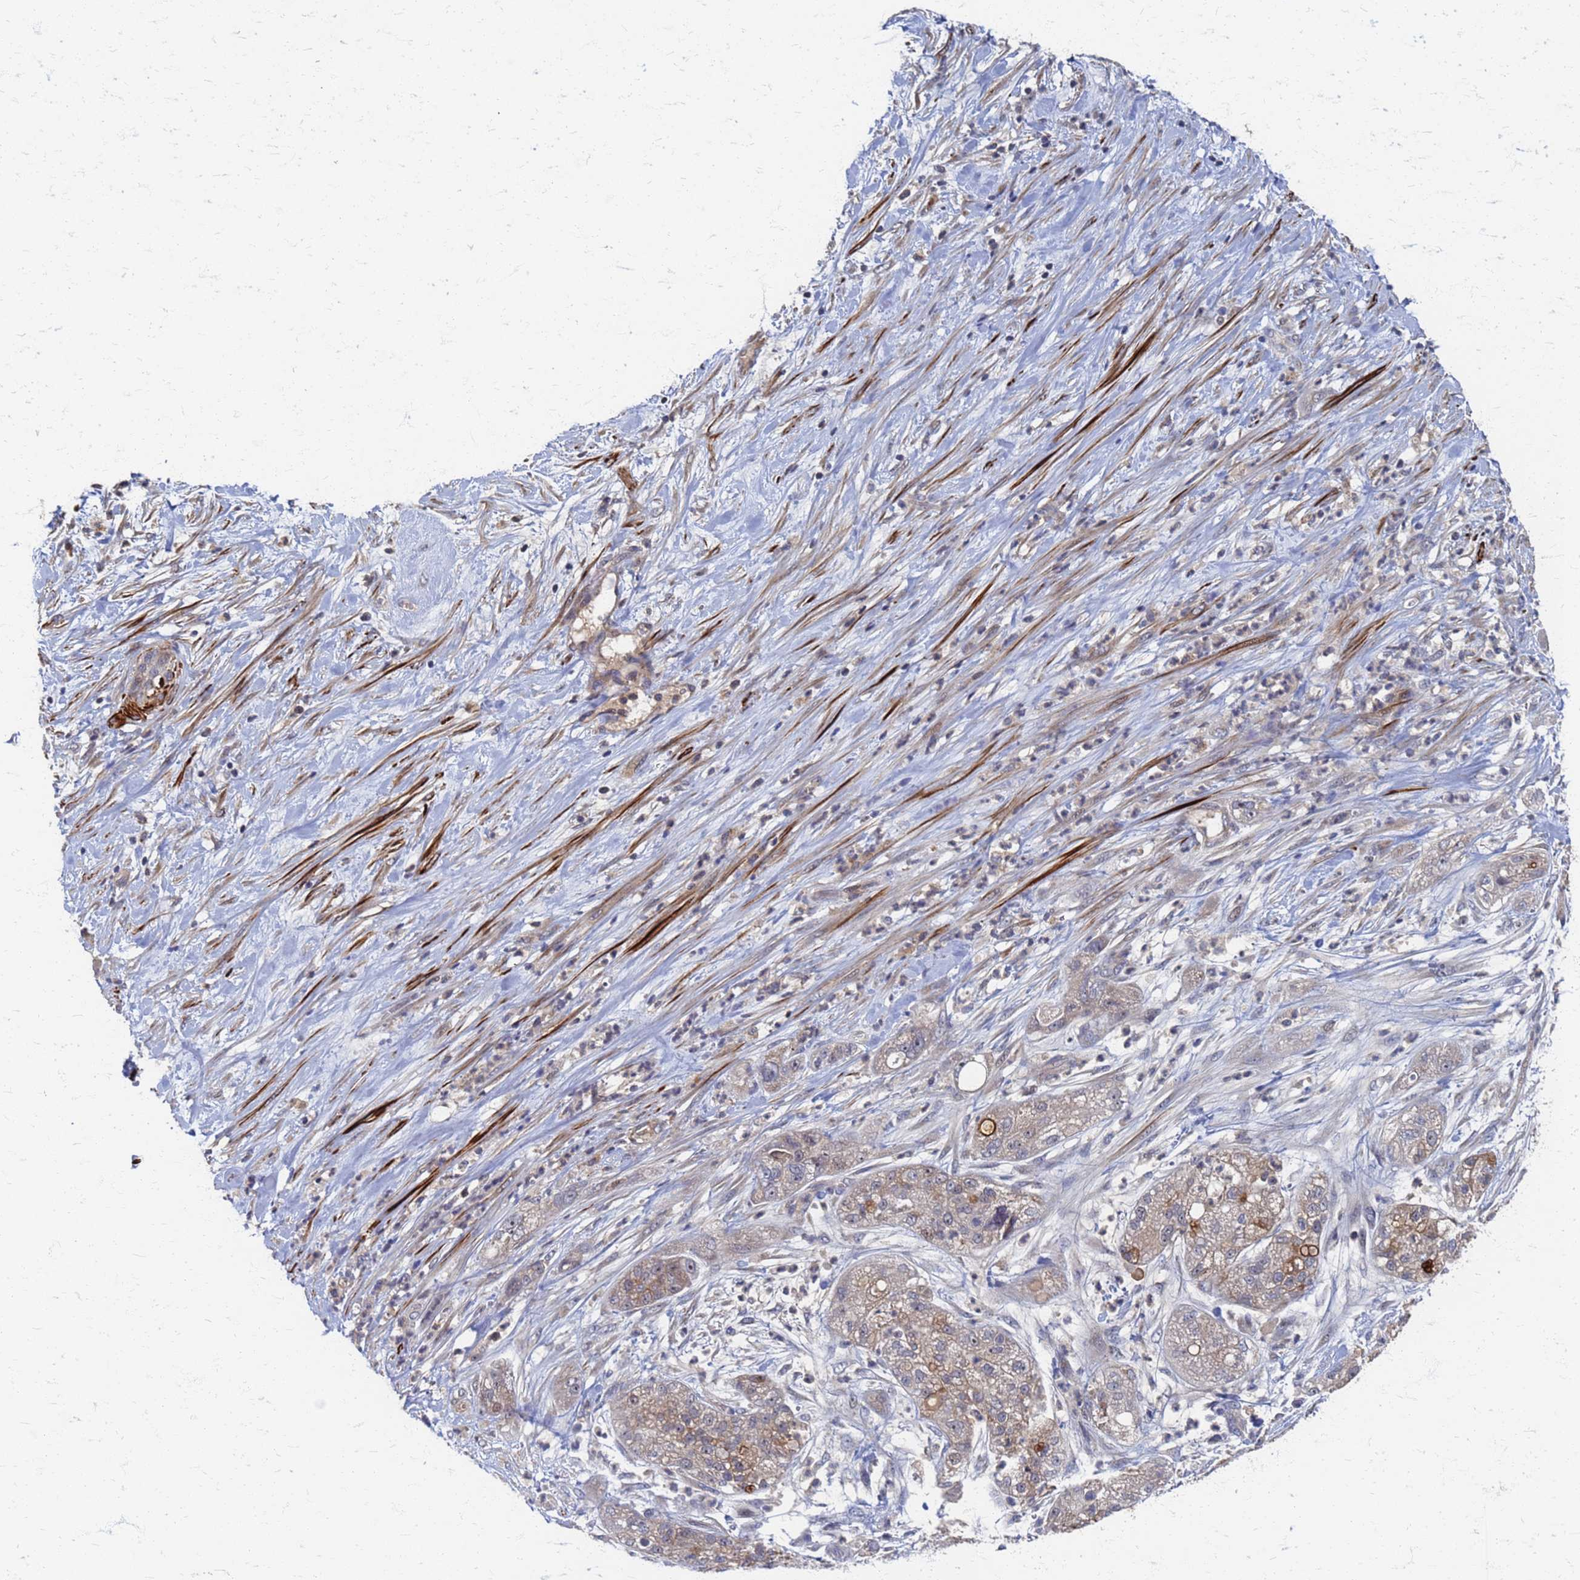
{"staining": {"intensity": "weak", "quantity": ">75%", "location": "cytoplasmic/membranous"}, "tissue": "pancreatic cancer", "cell_type": "Tumor cells", "image_type": "cancer", "snomed": [{"axis": "morphology", "description": "Adenocarcinoma, NOS"}, {"axis": "topography", "description": "Pancreas"}], "caption": "Immunohistochemical staining of human pancreatic cancer shows low levels of weak cytoplasmic/membranous expression in approximately >75% of tumor cells.", "gene": "ATPAF1", "patient": {"sex": "female", "age": 78}}